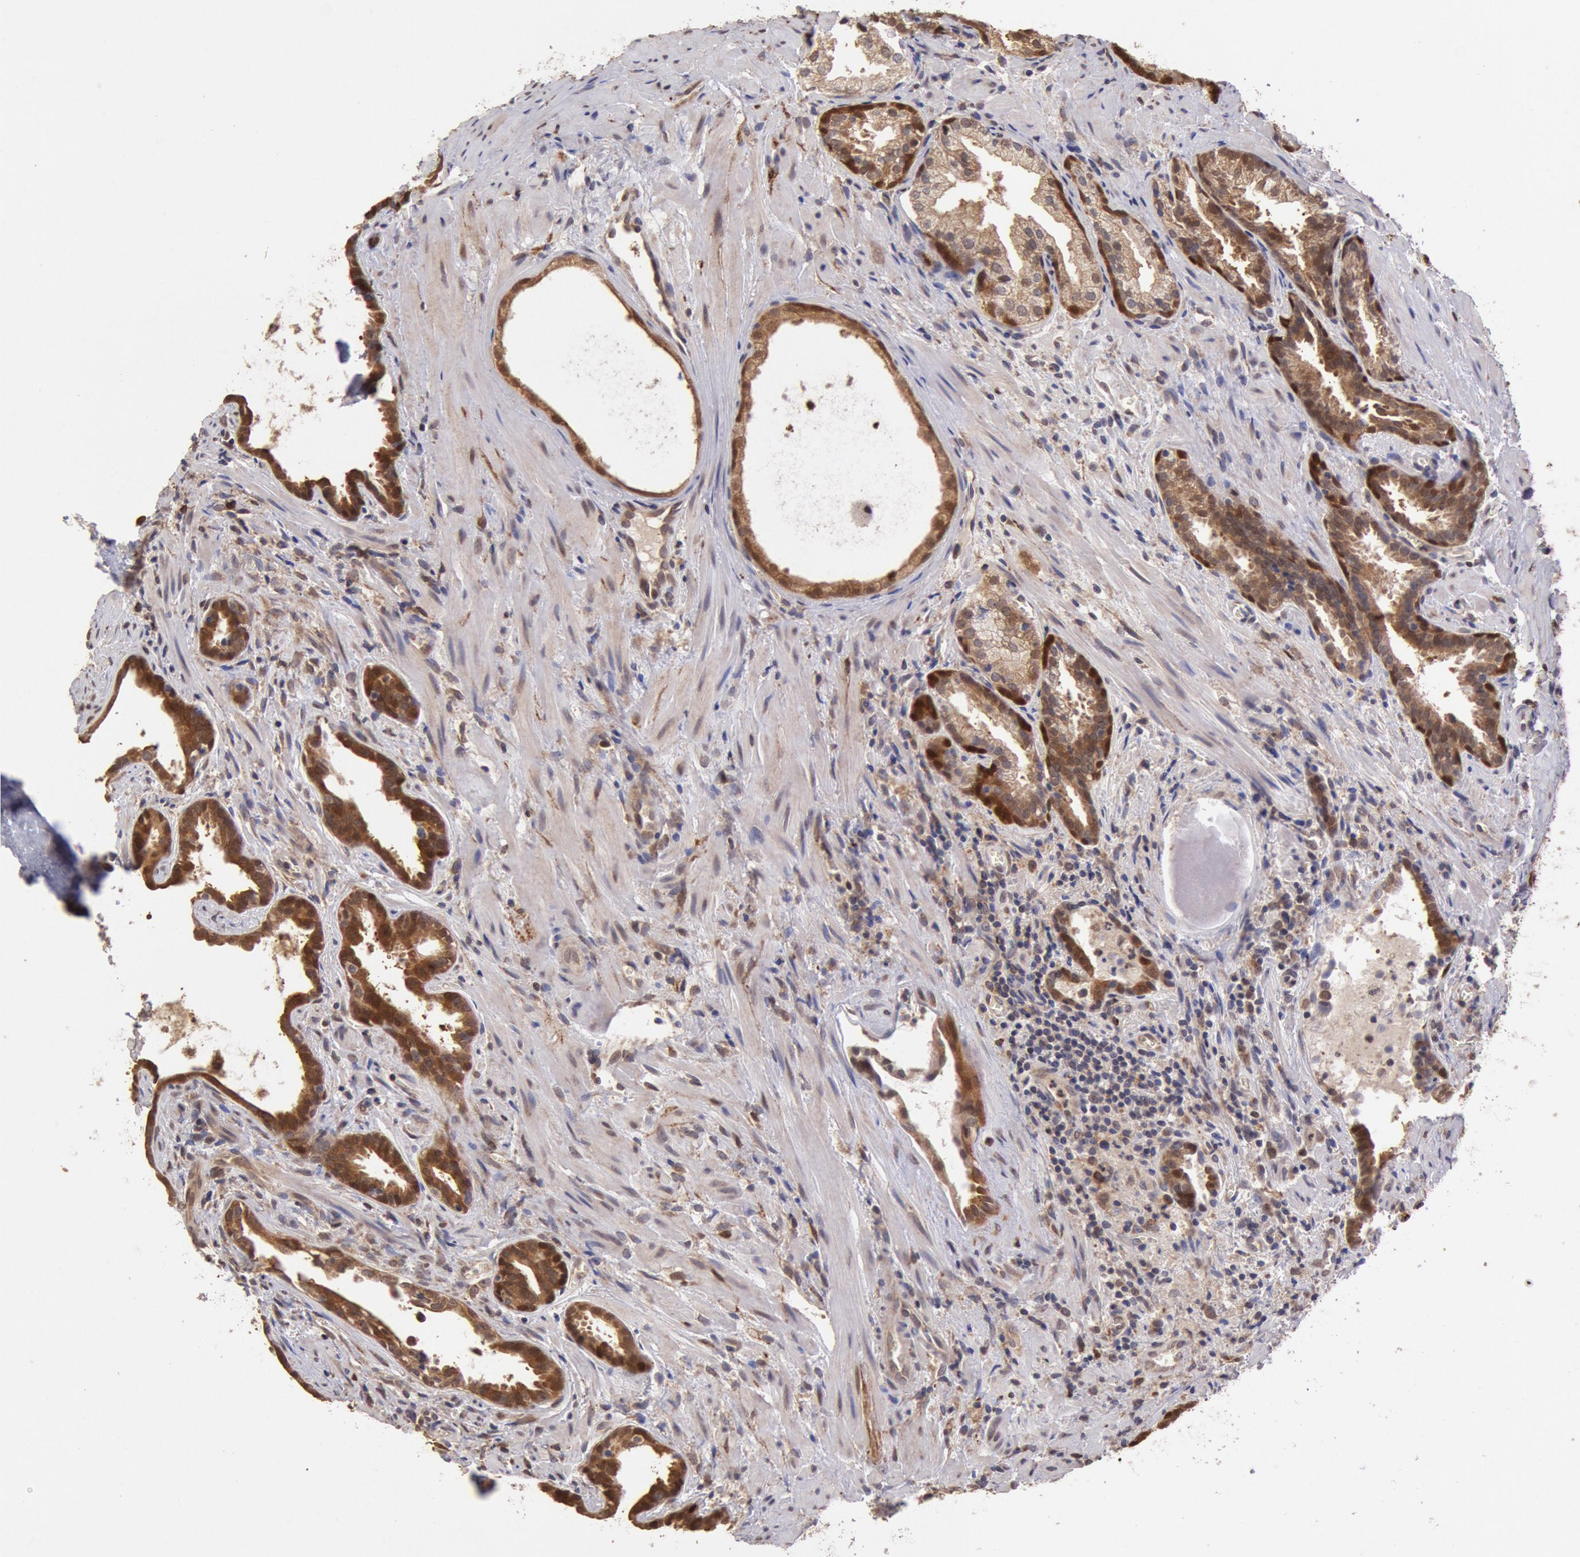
{"staining": {"intensity": "strong", "quantity": ">75%", "location": "cytoplasmic/membranous,nuclear"}, "tissue": "prostate cancer", "cell_type": "Tumor cells", "image_type": "cancer", "snomed": [{"axis": "morphology", "description": "Adenocarcinoma, Medium grade"}, {"axis": "topography", "description": "Prostate"}], "caption": "High-magnification brightfield microscopy of prostate adenocarcinoma (medium-grade) stained with DAB (3,3'-diaminobenzidine) (brown) and counterstained with hematoxylin (blue). tumor cells exhibit strong cytoplasmic/membranous and nuclear positivity is seen in approximately>75% of cells.", "gene": "COMT", "patient": {"sex": "male", "age": 64}}